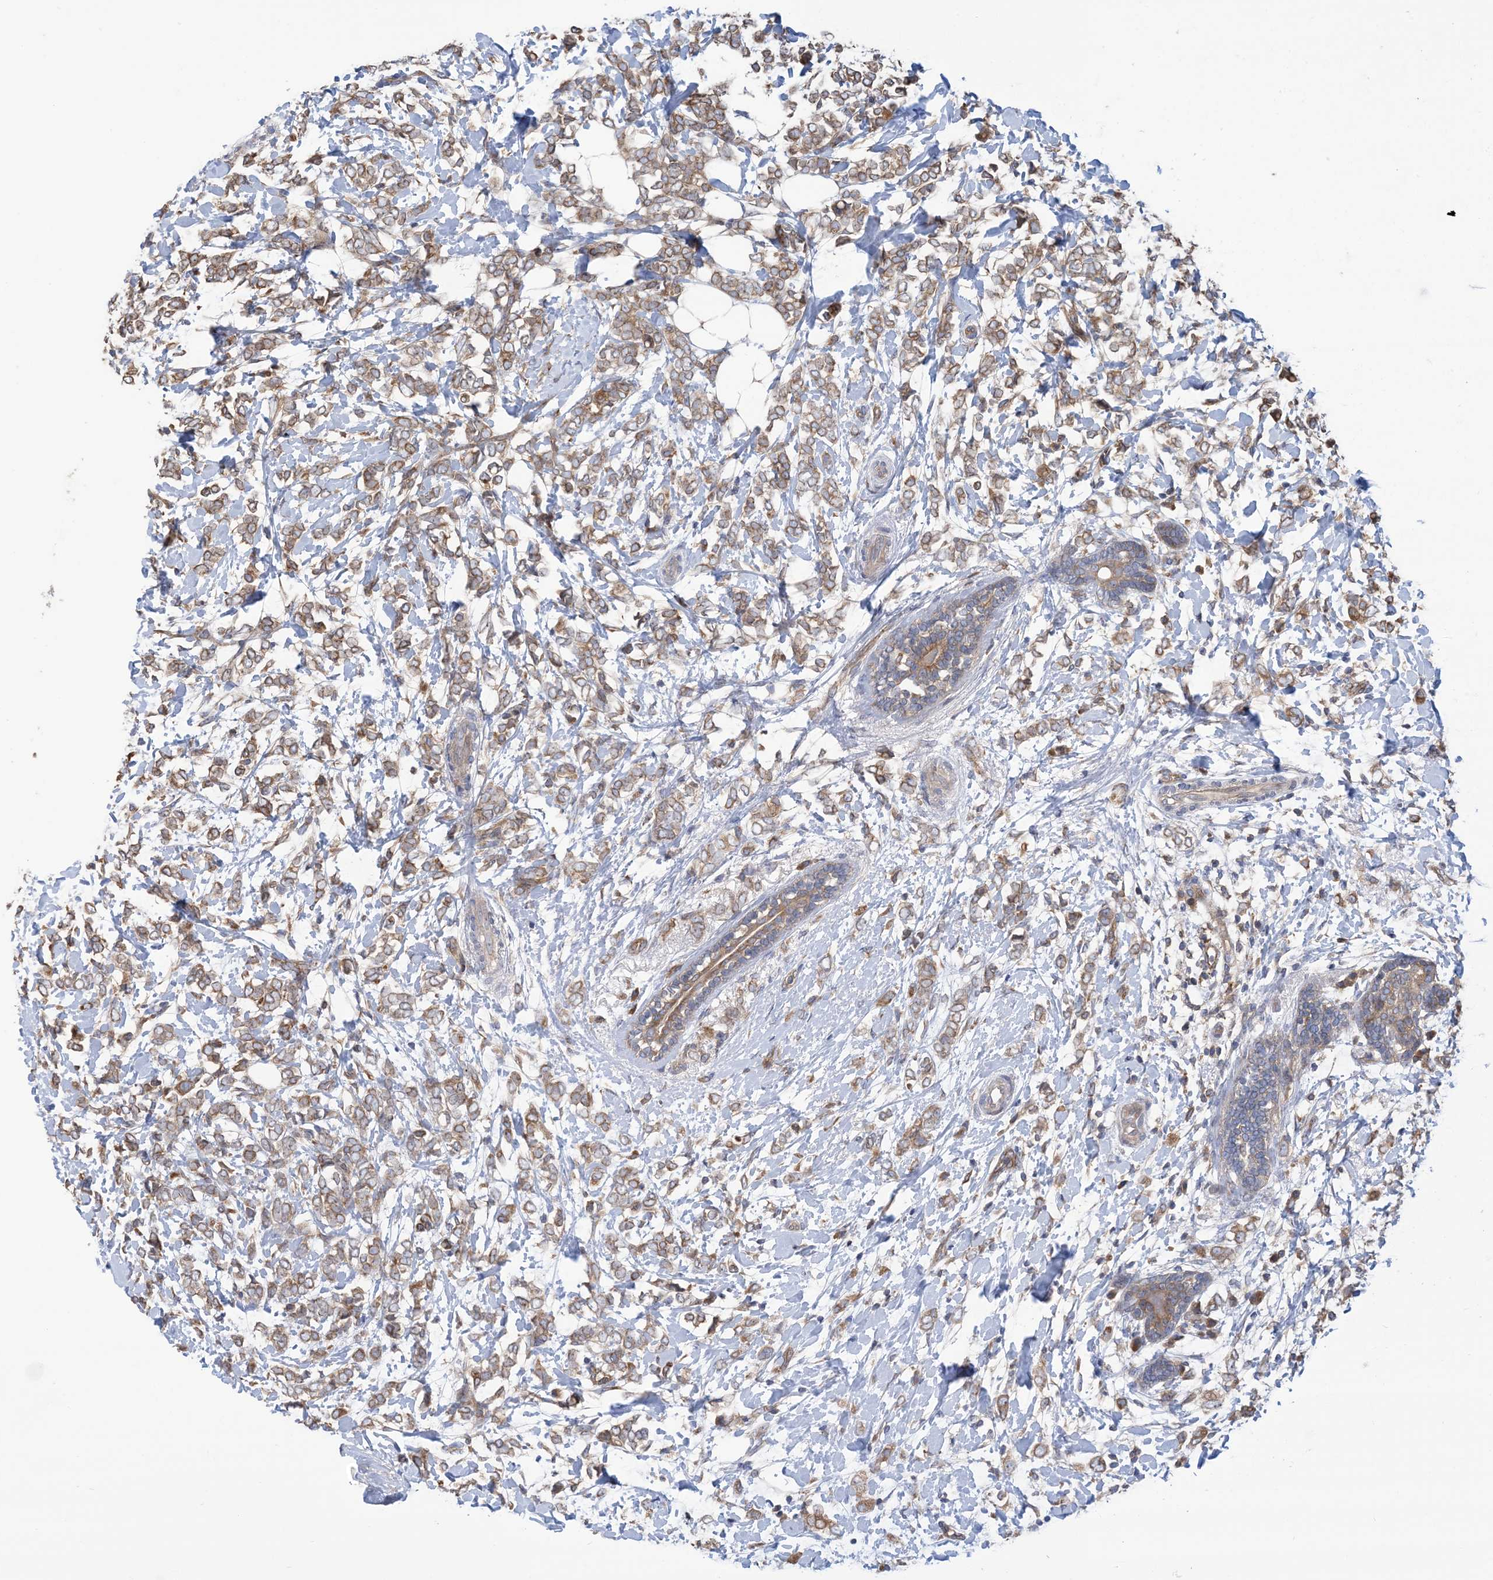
{"staining": {"intensity": "moderate", "quantity": ">75%", "location": "cytoplasmic/membranous"}, "tissue": "breast cancer", "cell_type": "Tumor cells", "image_type": "cancer", "snomed": [{"axis": "morphology", "description": "Normal tissue, NOS"}, {"axis": "morphology", "description": "Lobular carcinoma"}, {"axis": "topography", "description": "Breast"}], "caption": "A histopathology image of breast cancer (lobular carcinoma) stained for a protein reveals moderate cytoplasmic/membranous brown staining in tumor cells.", "gene": "CLEC16A", "patient": {"sex": "female", "age": 47}}